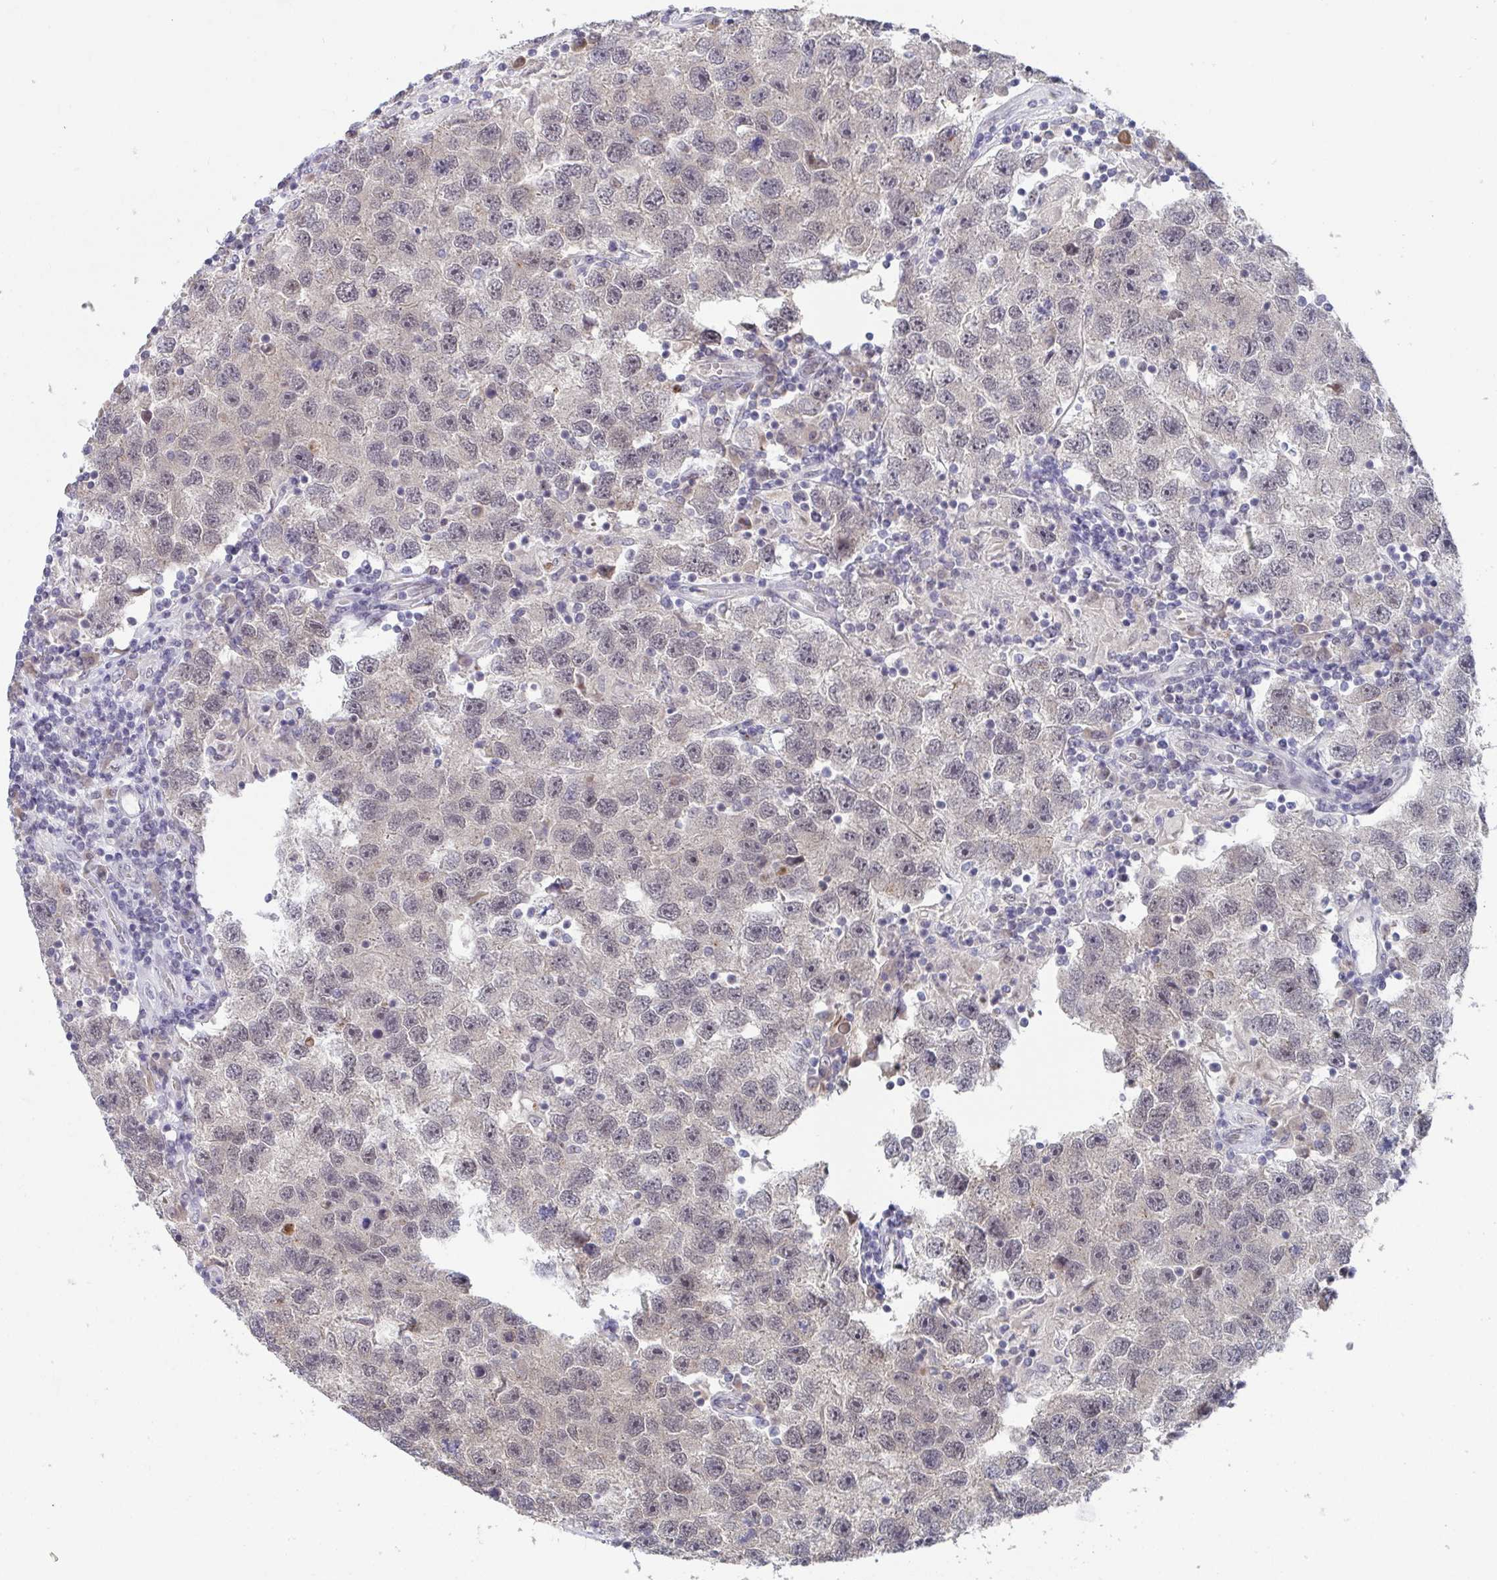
{"staining": {"intensity": "moderate", "quantity": "25%-75%", "location": "nuclear"}, "tissue": "testis cancer", "cell_type": "Tumor cells", "image_type": "cancer", "snomed": [{"axis": "morphology", "description": "Seminoma, NOS"}, {"axis": "topography", "description": "Testis"}], "caption": "Immunohistochemistry (IHC) (DAB (3,3'-diaminobenzidine)) staining of seminoma (testis) reveals moderate nuclear protein staining in approximately 25%-75% of tumor cells. (Brightfield microscopy of DAB IHC at high magnification).", "gene": "JMJD1C", "patient": {"sex": "male", "age": 26}}